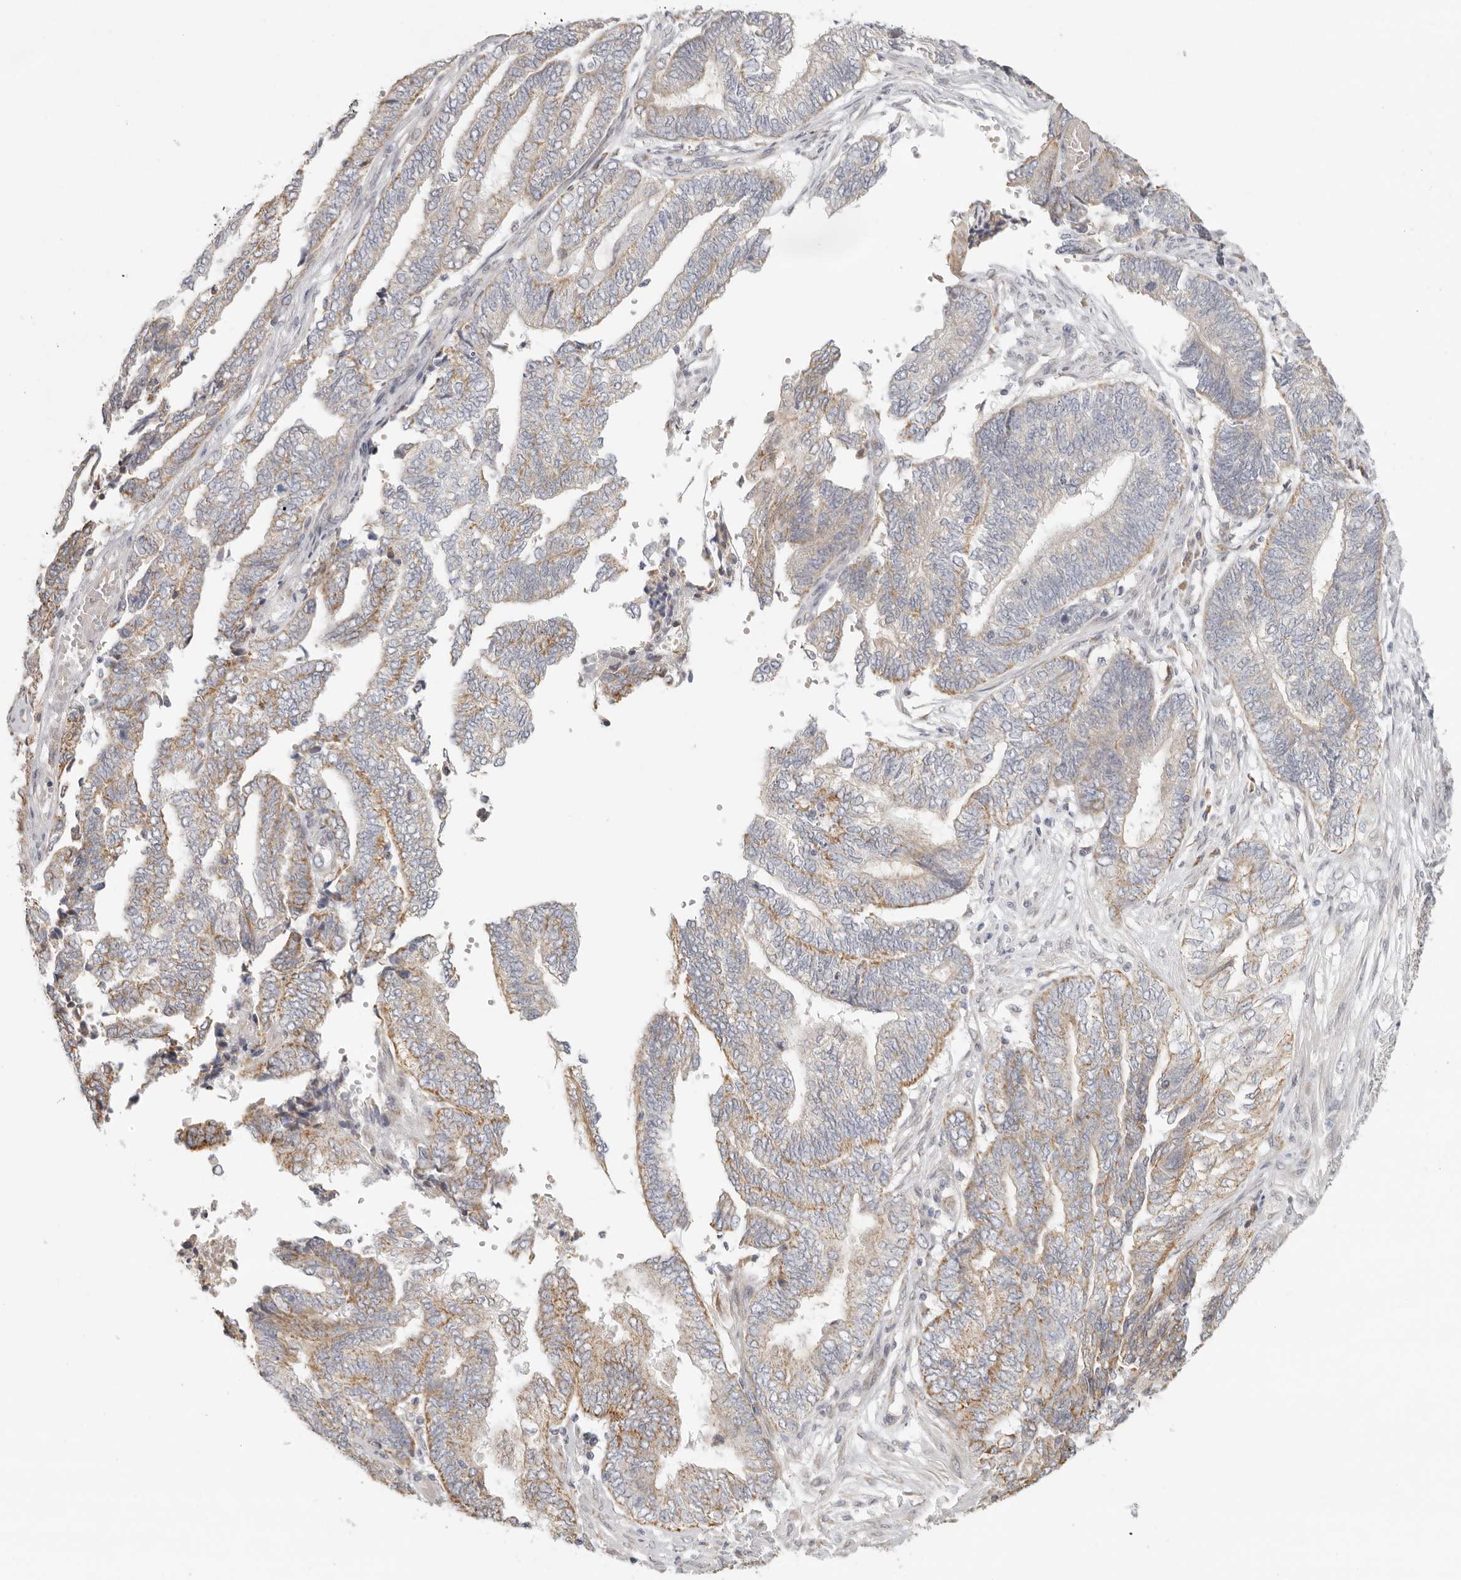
{"staining": {"intensity": "moderate", "quantity": "25%-75%", "location": "cytoplasmic/membranous"}, "tissue": "endometrial cancer", "cell_type": "Tumor cells", "image_type": "cancer", "snomed": [{"axis": "morphology", "description": "Adenocarcinoma, NOS"}, {"axis": "topography", "description": "Uterus"}, {"axis": "topography", "description": "Endometrium"}], "caption": "Protein expression analysis of endometrial adenocarcinoma exhibits moderate cytoplasmic/membranous staining in approximately 25%-75% of tumor cells. (DAB IHC, brown staining for protein, blue staining for nuclei).", "gene": "KDF1", "patient": {"sex": "female", "age": 70}}